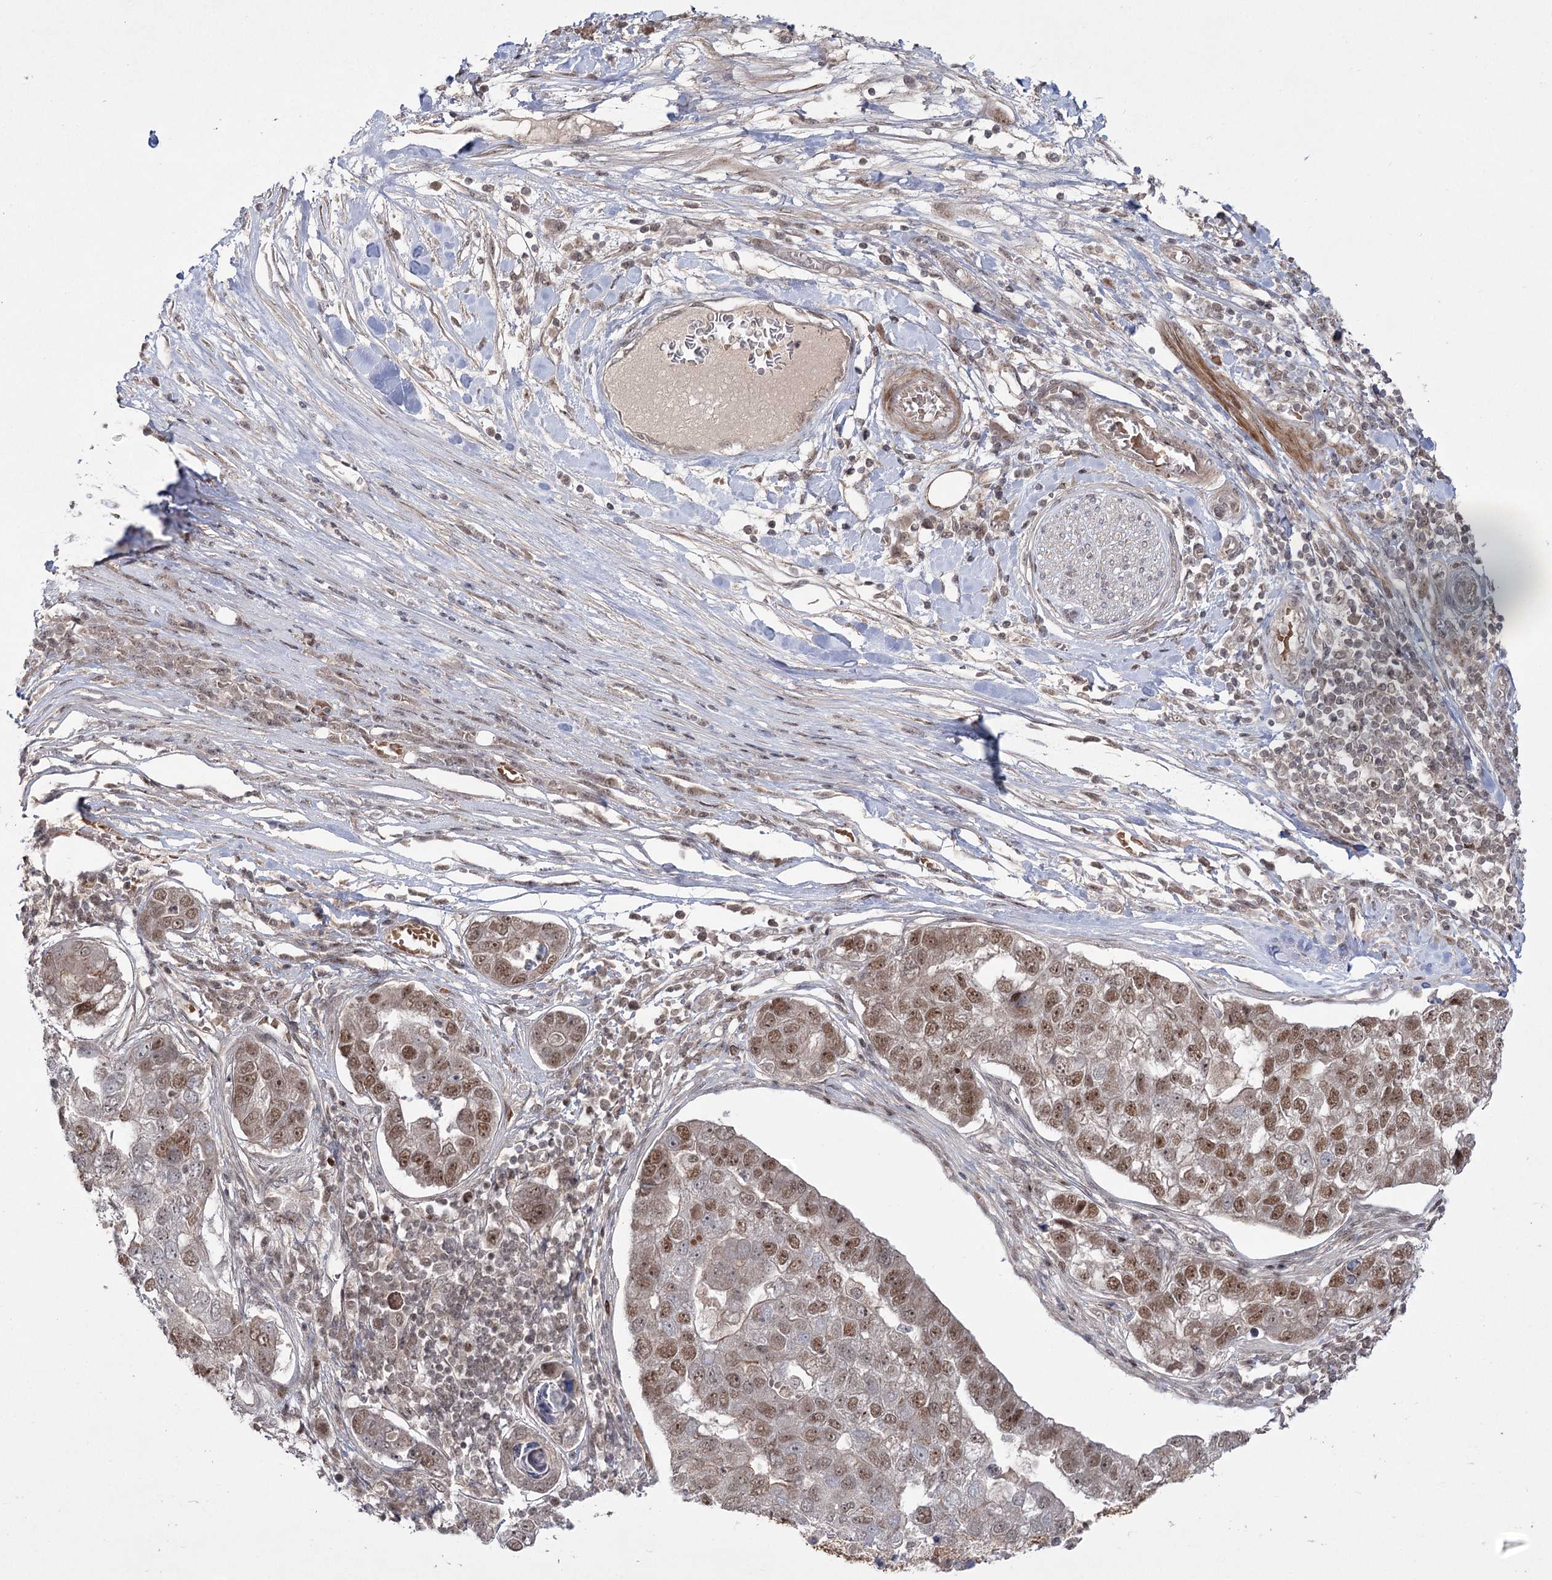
{"staining": {"intensity": "moderate", "quantity": ">75%", "location": "nuclear"}, "tissue": "pancreatic cancer", "cell_type": "Tumor cells", "image_type": "cancer", "snomed": [{"axis": "morphology", "description": "Adenocarcinoma, NOS"}, {"axis": "topography", "description": "Pancreas"}], "caption": "Moderate nuclear protein positivity is present in about >75% of tumor cells in pancreatic cancer (adenocarcinoma).", "gene": "HELQ", "patient": {"sex": "female", "age": 61}}